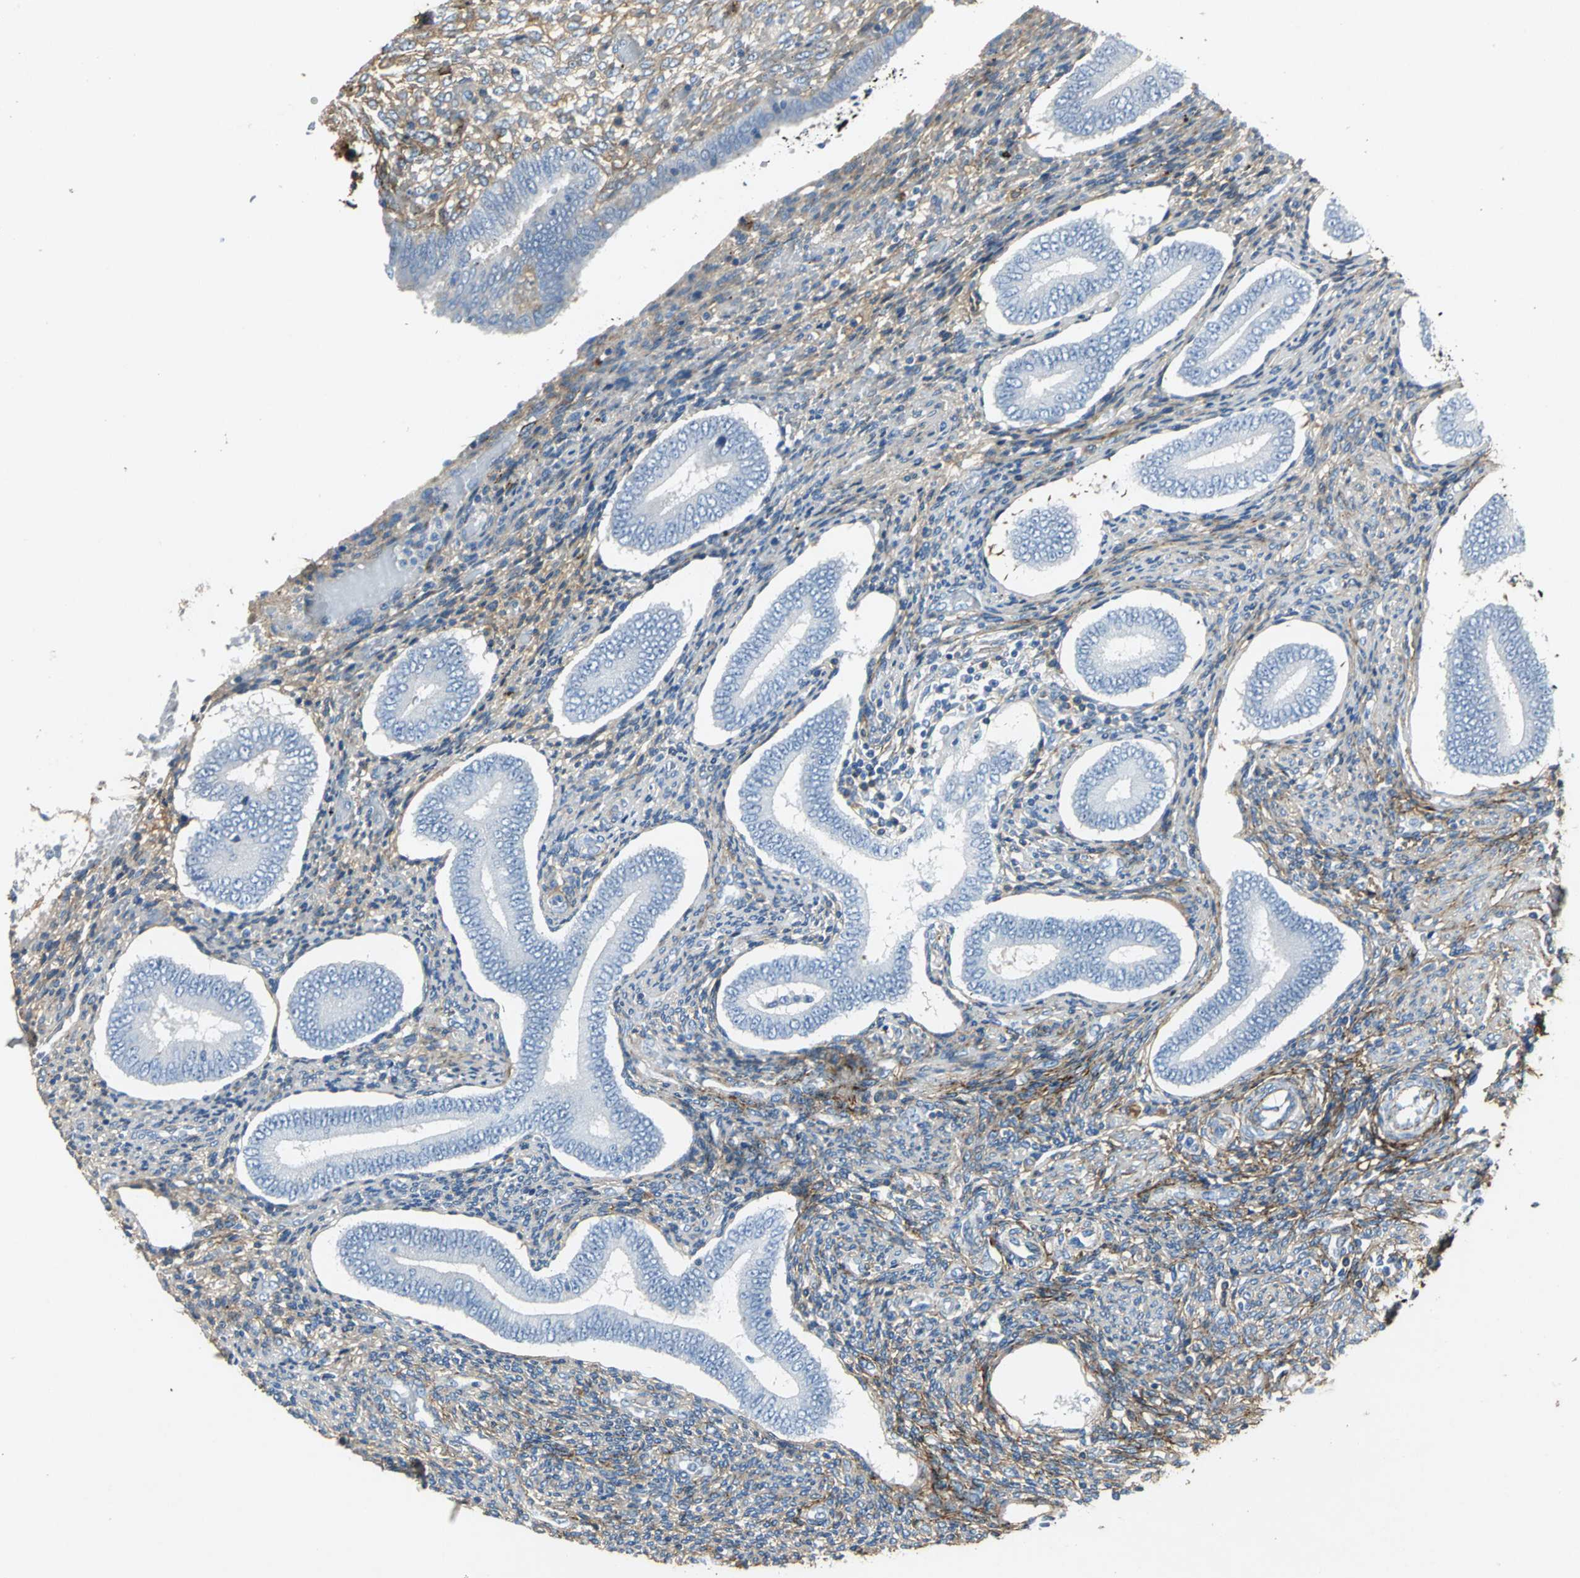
{"staining": {"intensity": "strong", "quantity": ">75%", "location": "cytoplasmic/membranous"}, "tissue": "endometrium", "cell_type": "Cells in endometrial stroma", "image_type": "normal", "snomed": [{"axis": "morphology", "description": "Normal tissue, NOS"}, {"axis": "topography", "description": "Endometrium"}], "caption": "The micrograph displays immunohistochemical staining of normal endometrium. There is strong cytoplasmic/membranous positivity is appreciated in about >75% of cells in endometrial stroma.", "gene": "EFNB3", "patient": {"sex": "female", "age": 42}}